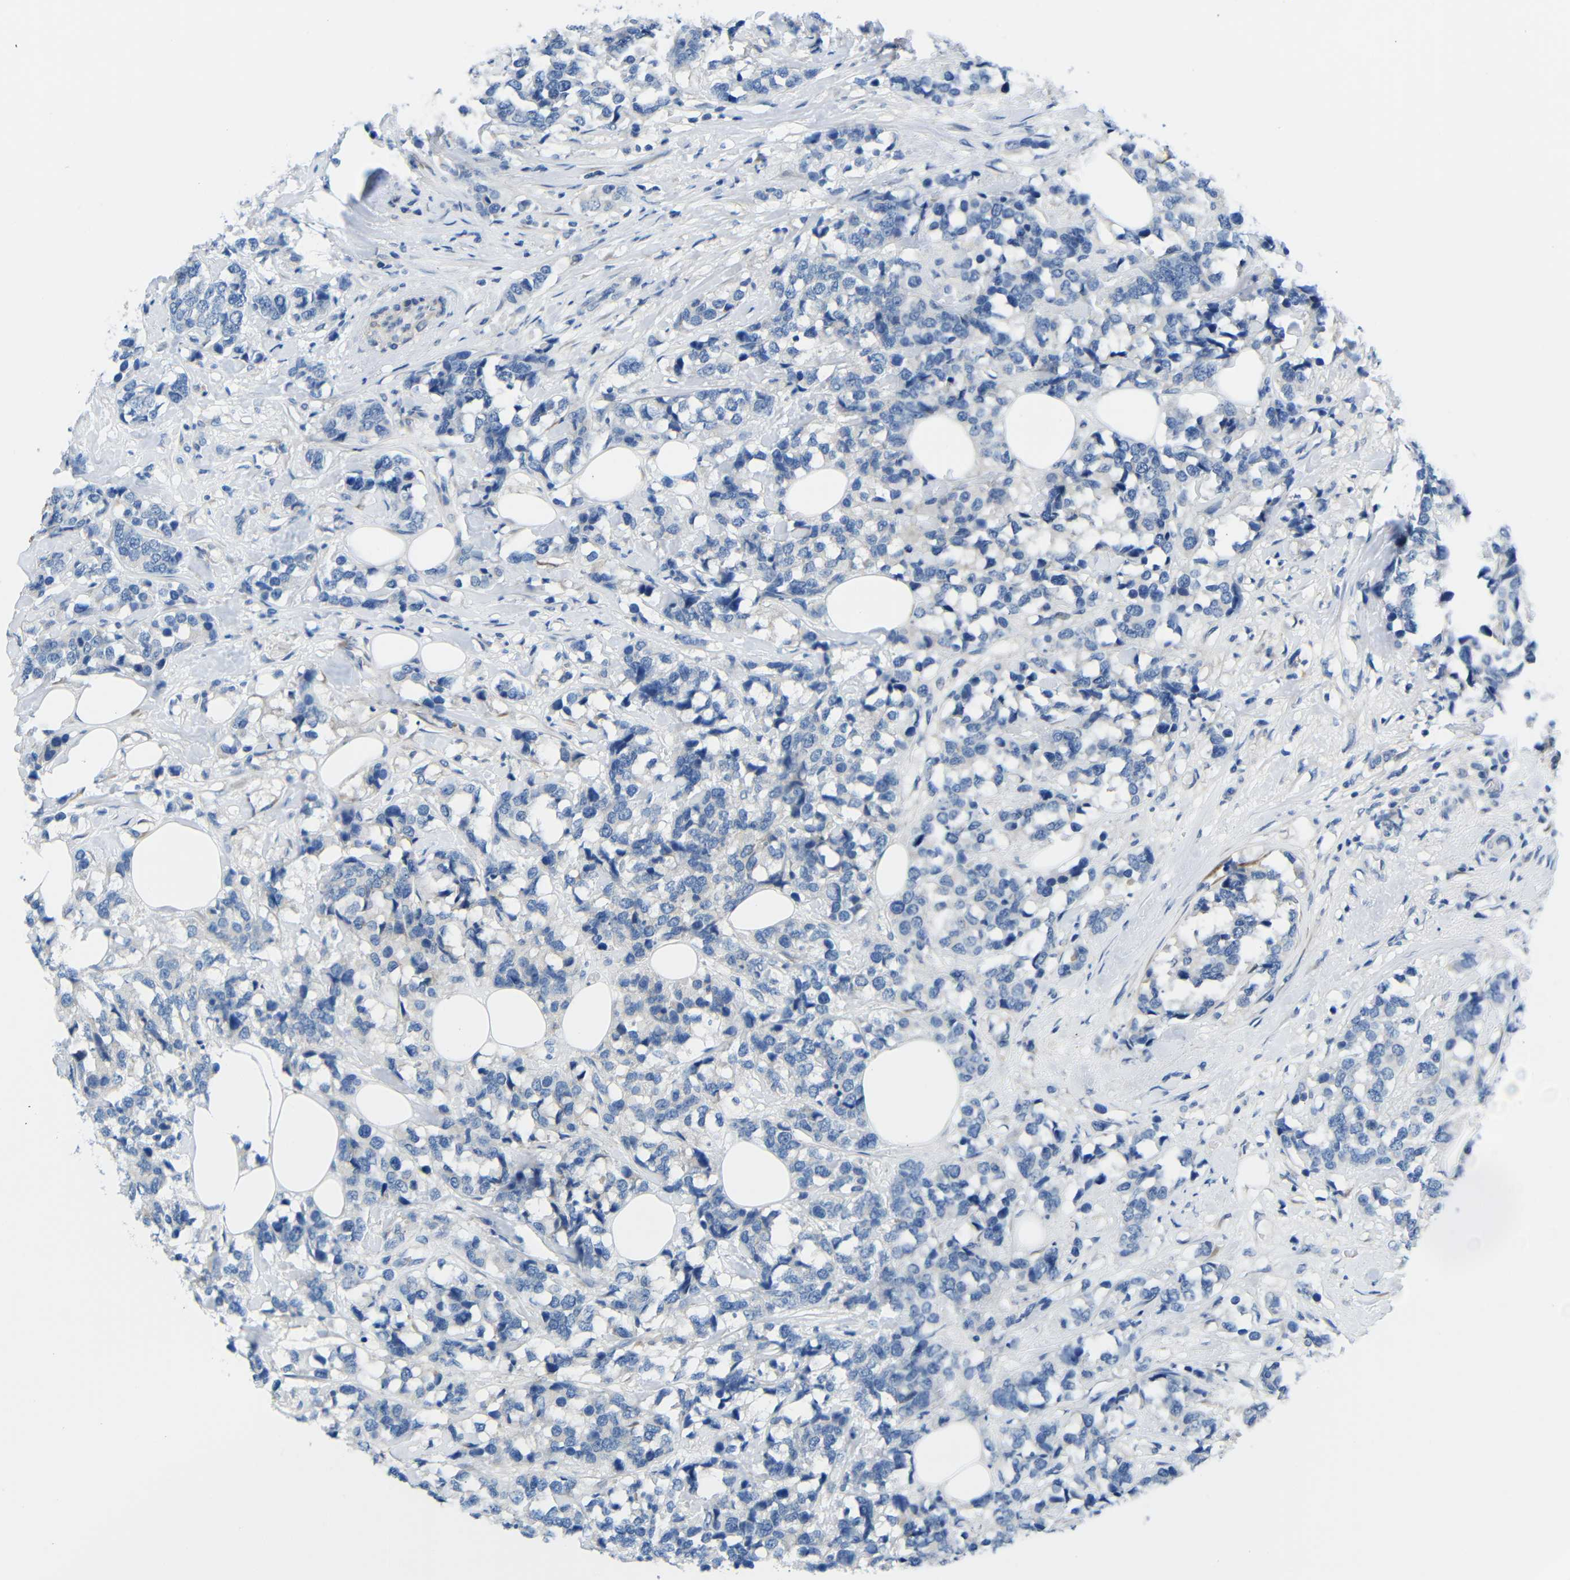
{"staining": {"intensity": "negative", "quantity": "none", "location": "none"}, "tissue": "breast cancer", "cell_type": "Tumor cells", "image_type": "cancer", "snomed": [{"axis": "morphology", "description": "Lobular carcinoma"}, {"axis": "topography", "description": "Breast"}], "caption": "Immunohistochemical staining of breast lobular carcinoma exhibits no significant expression in tumor cells. (DAB immunohistochemistry (IHC) with hematoxylin counter stain).", "gene": "NEGR1", "patient": {"sex": "female", "age": 59}}